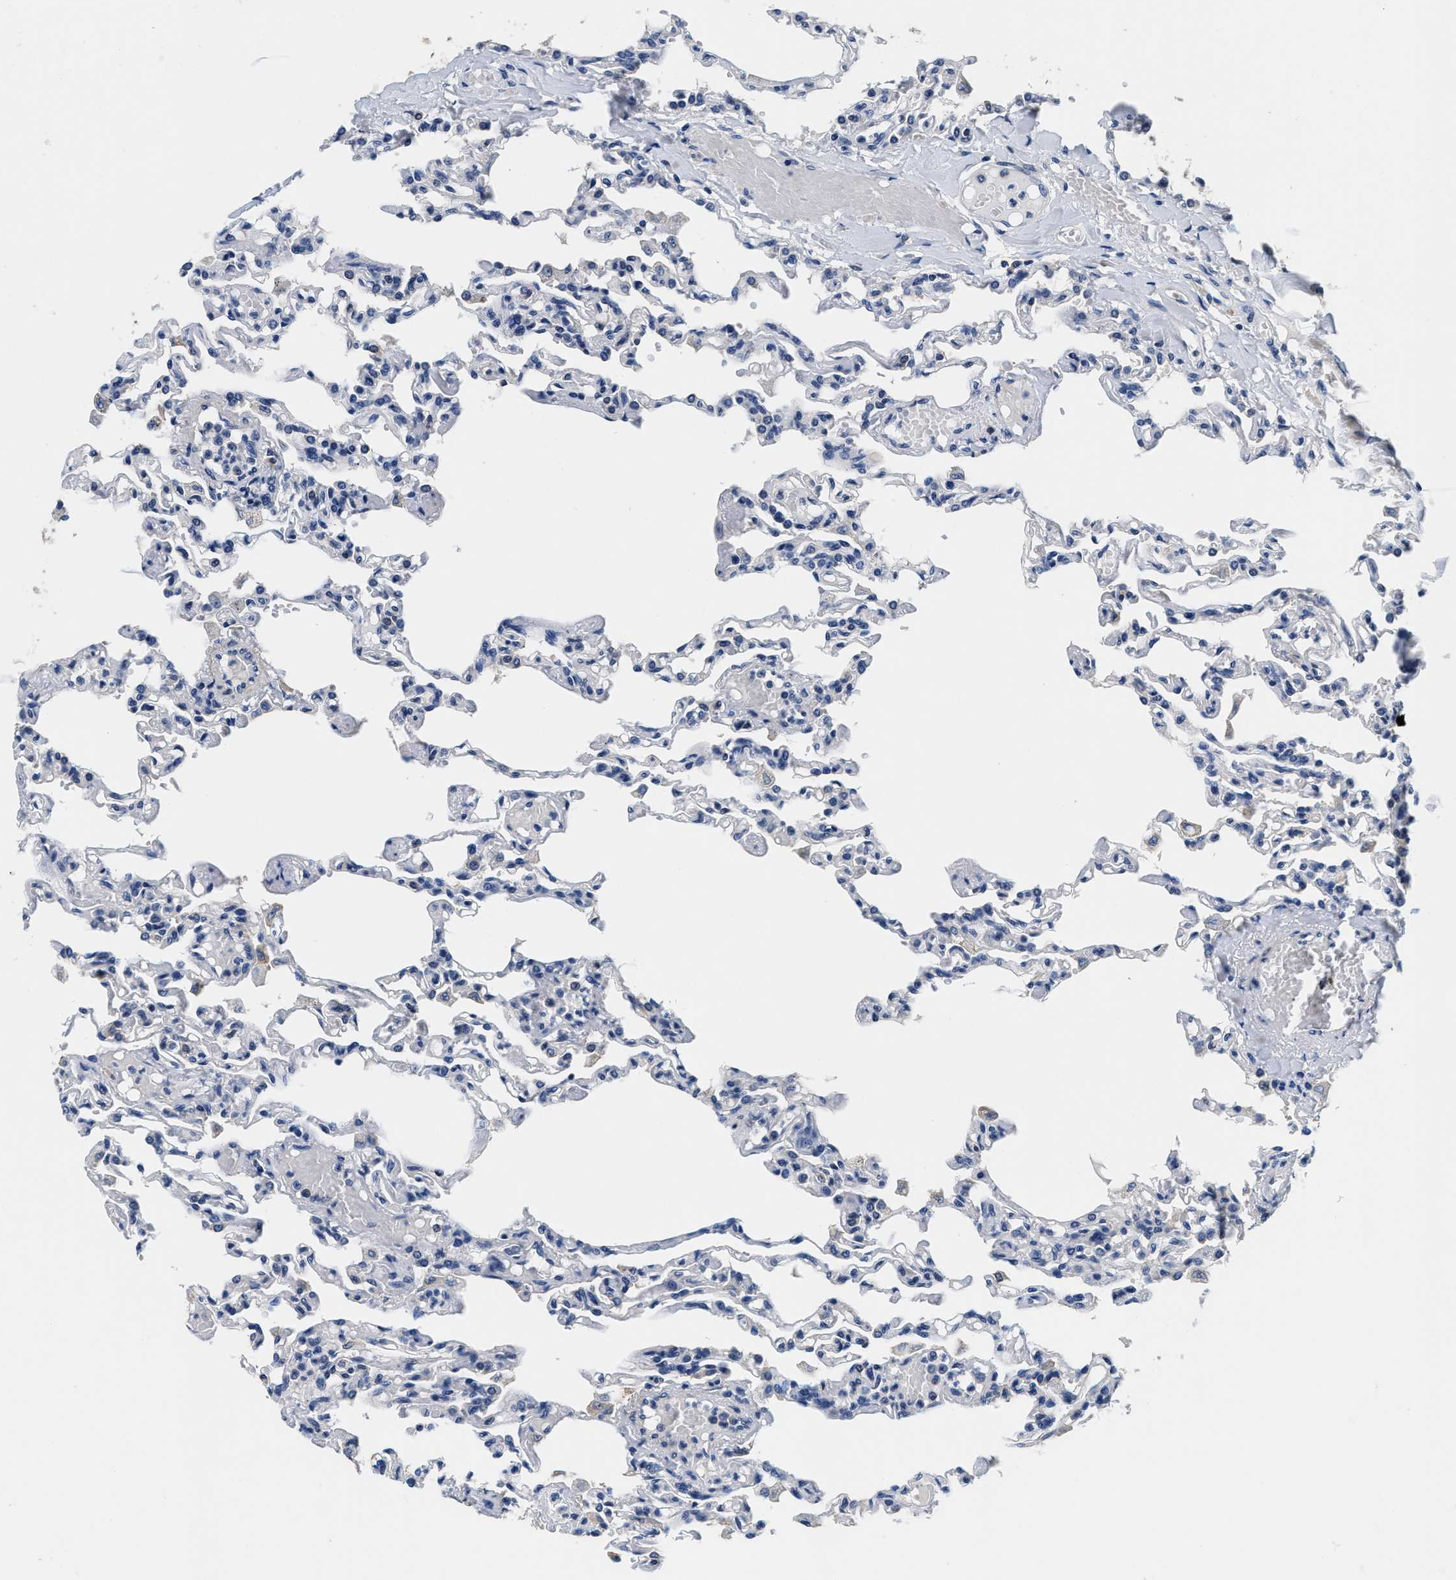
{"staining": {"intensity": "weak", "quantity": "<25%", "location": "cytoplasmic/membranous"}, "tissue": "lung", "cell_type": "Alveolar cells", "image_type": "normal", "snomed": [{"axis": "morphology", "description": "Normal tissue, NOS"}, {"axis": "topography", "description": "Lung"}], "caption": "The IHC photomicrograph has no significant positivity in alveolar cells of lung. (Brightfield microscopy of DAB (3,3'-diaminobenzidine) immunohistochemistry at high magnification).", "gene": "ANKIB1", "patient": {"sex": "male", "age": 21}}